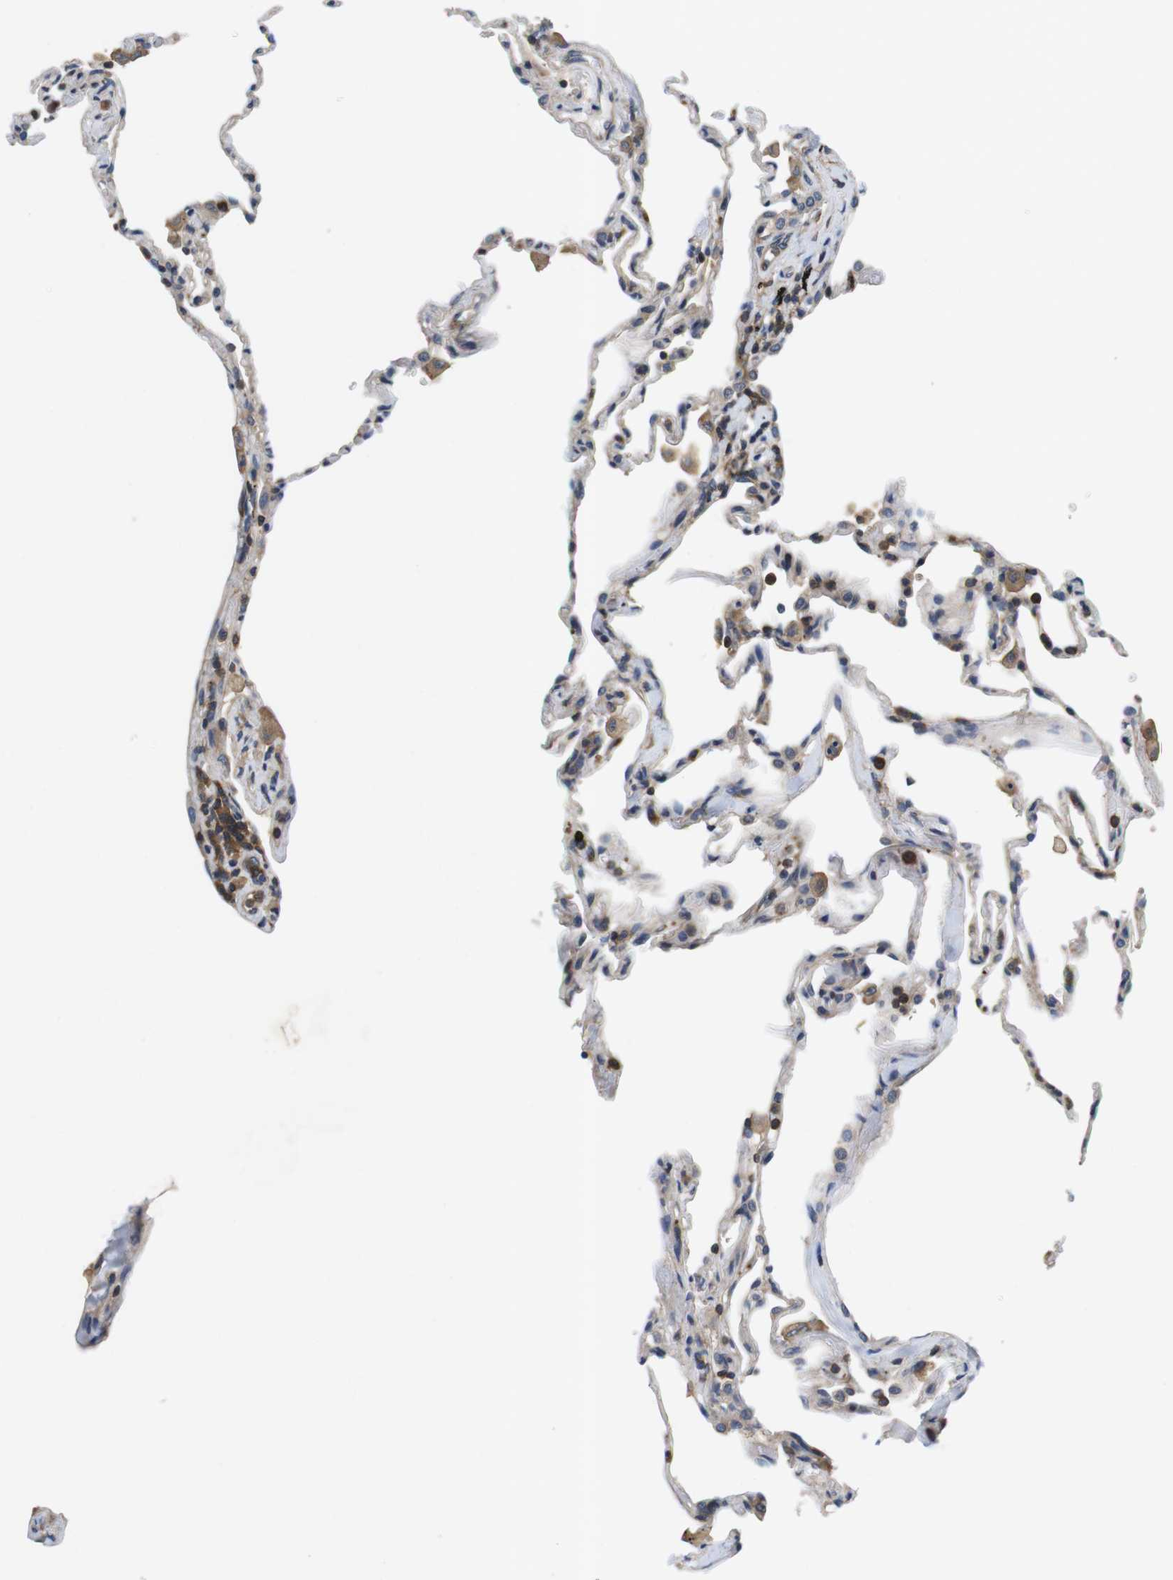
{"staining": {"intensity": "weak", "quantity": "<25%", "location": "cytoplasmic/membranous"}, "tissue": "lung", "cell_type": "Alveolar cells", "image_type": "normal", "snomed": [{"axis": "morphology", "description": "Normal tissue, NOS"}, {"axis": "topography", "description": "Lung"}], "caption": "DAB (3,3'-diaminobenzidine) immunohistochemical staining of benign lung displays no significant expression in alveolar cells.", "gene": "HERPUD2", "patient": {"sex": "male", "age": 59}}